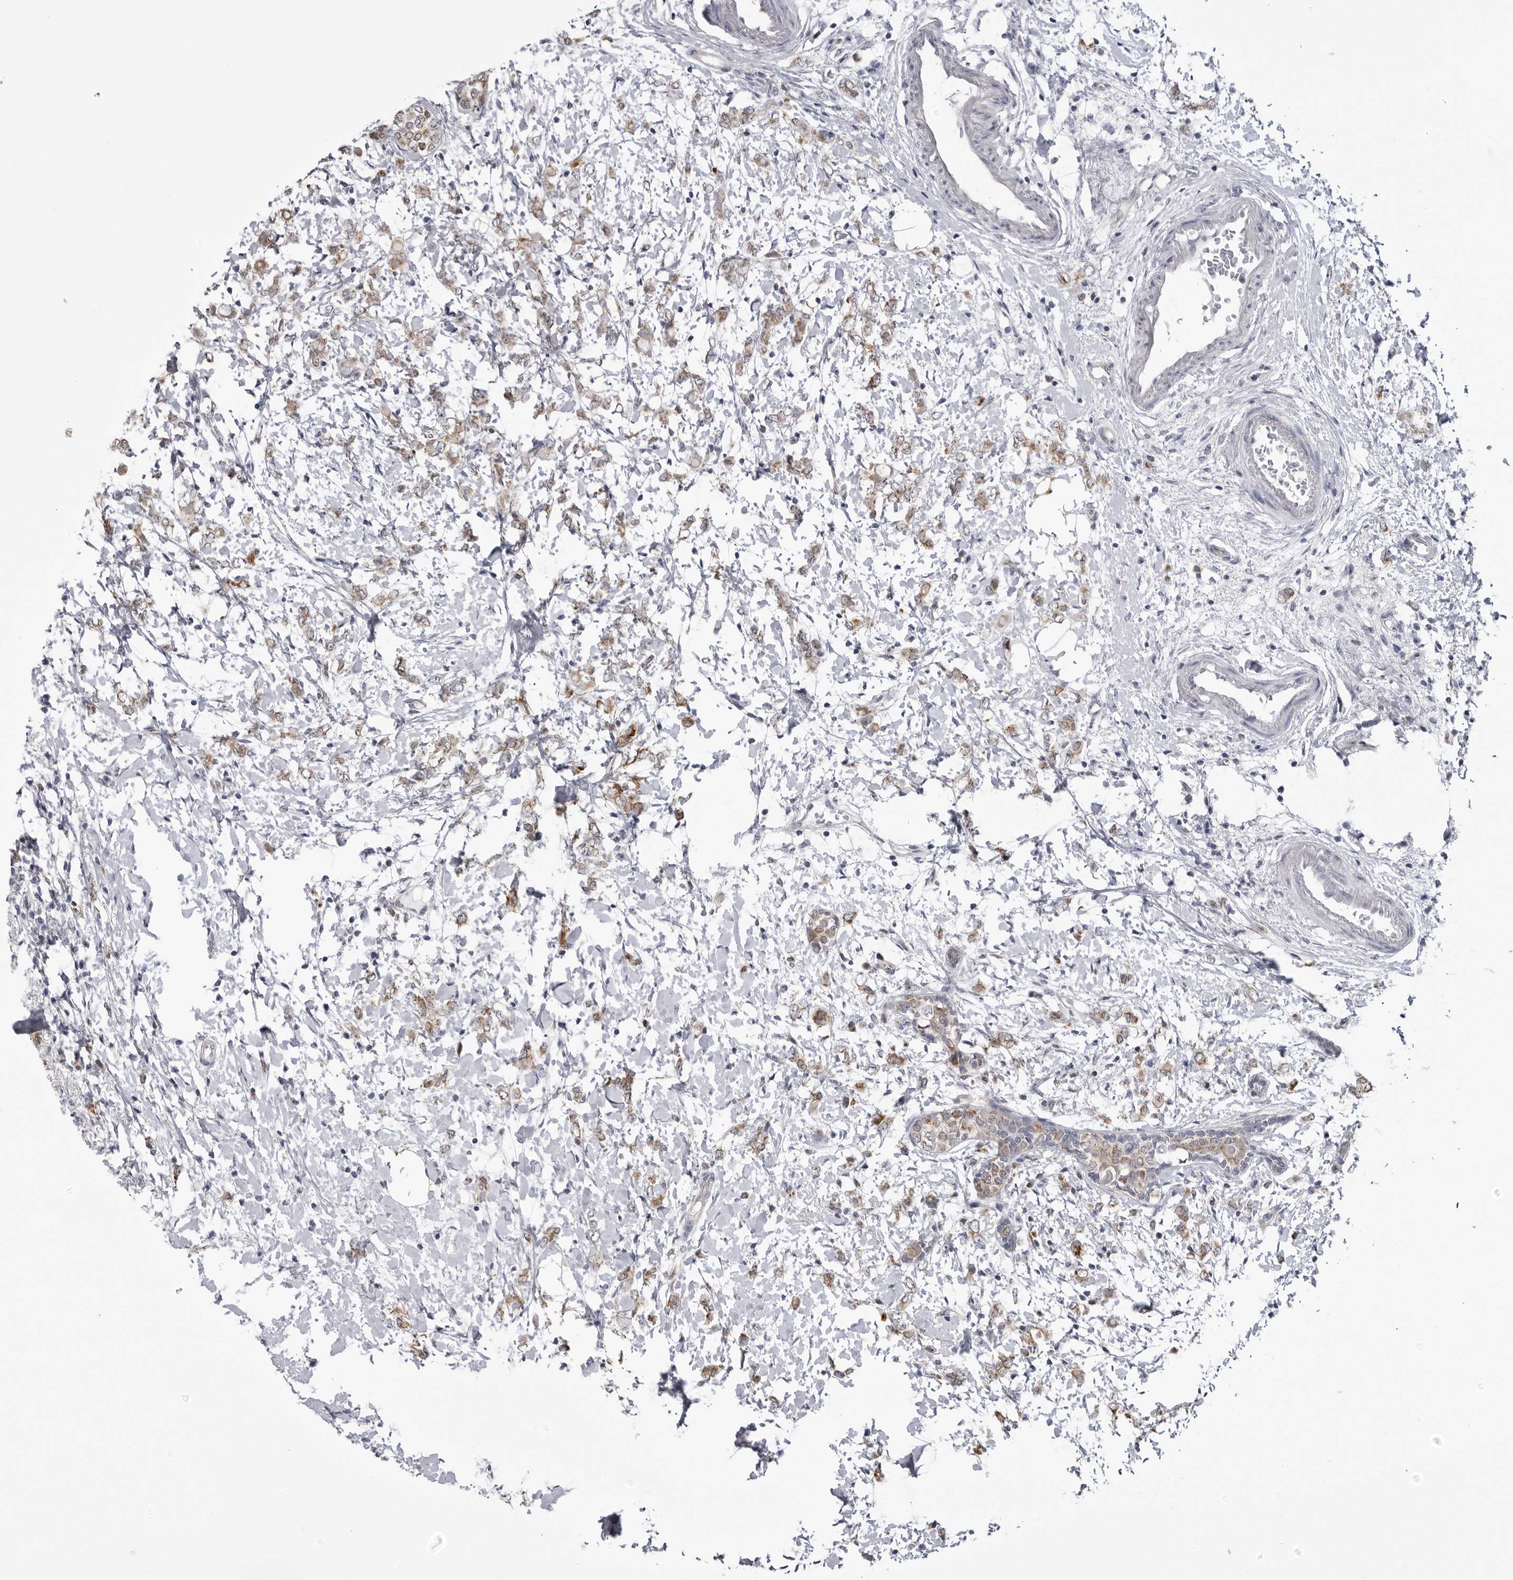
{"staining": {"intensity": "moderate", "quantity": ">75%", "location": "cytoplasmic/membranous"}, "tissue": "breast cancer", "cell_type": "Tumor cells", "image_type": "cancer", "snomed": [{"axis": "morphology", "description": "Normal tissue, NOS"}, {"axis": "morphology", "description": "Lobular carcinoma"}, {"axis": "topography", "description": "Breast"}], "caption": "Protein expression analysis of human breast cancer (lobular carcinoma) reveals moderate cytoplasmic/membranous staining in about >75% of tumor cells. The protein is shown in brown color, while the nuclei are stained blue.", "gene": "FH", "patient": {"sex": "female", "age": 47}}